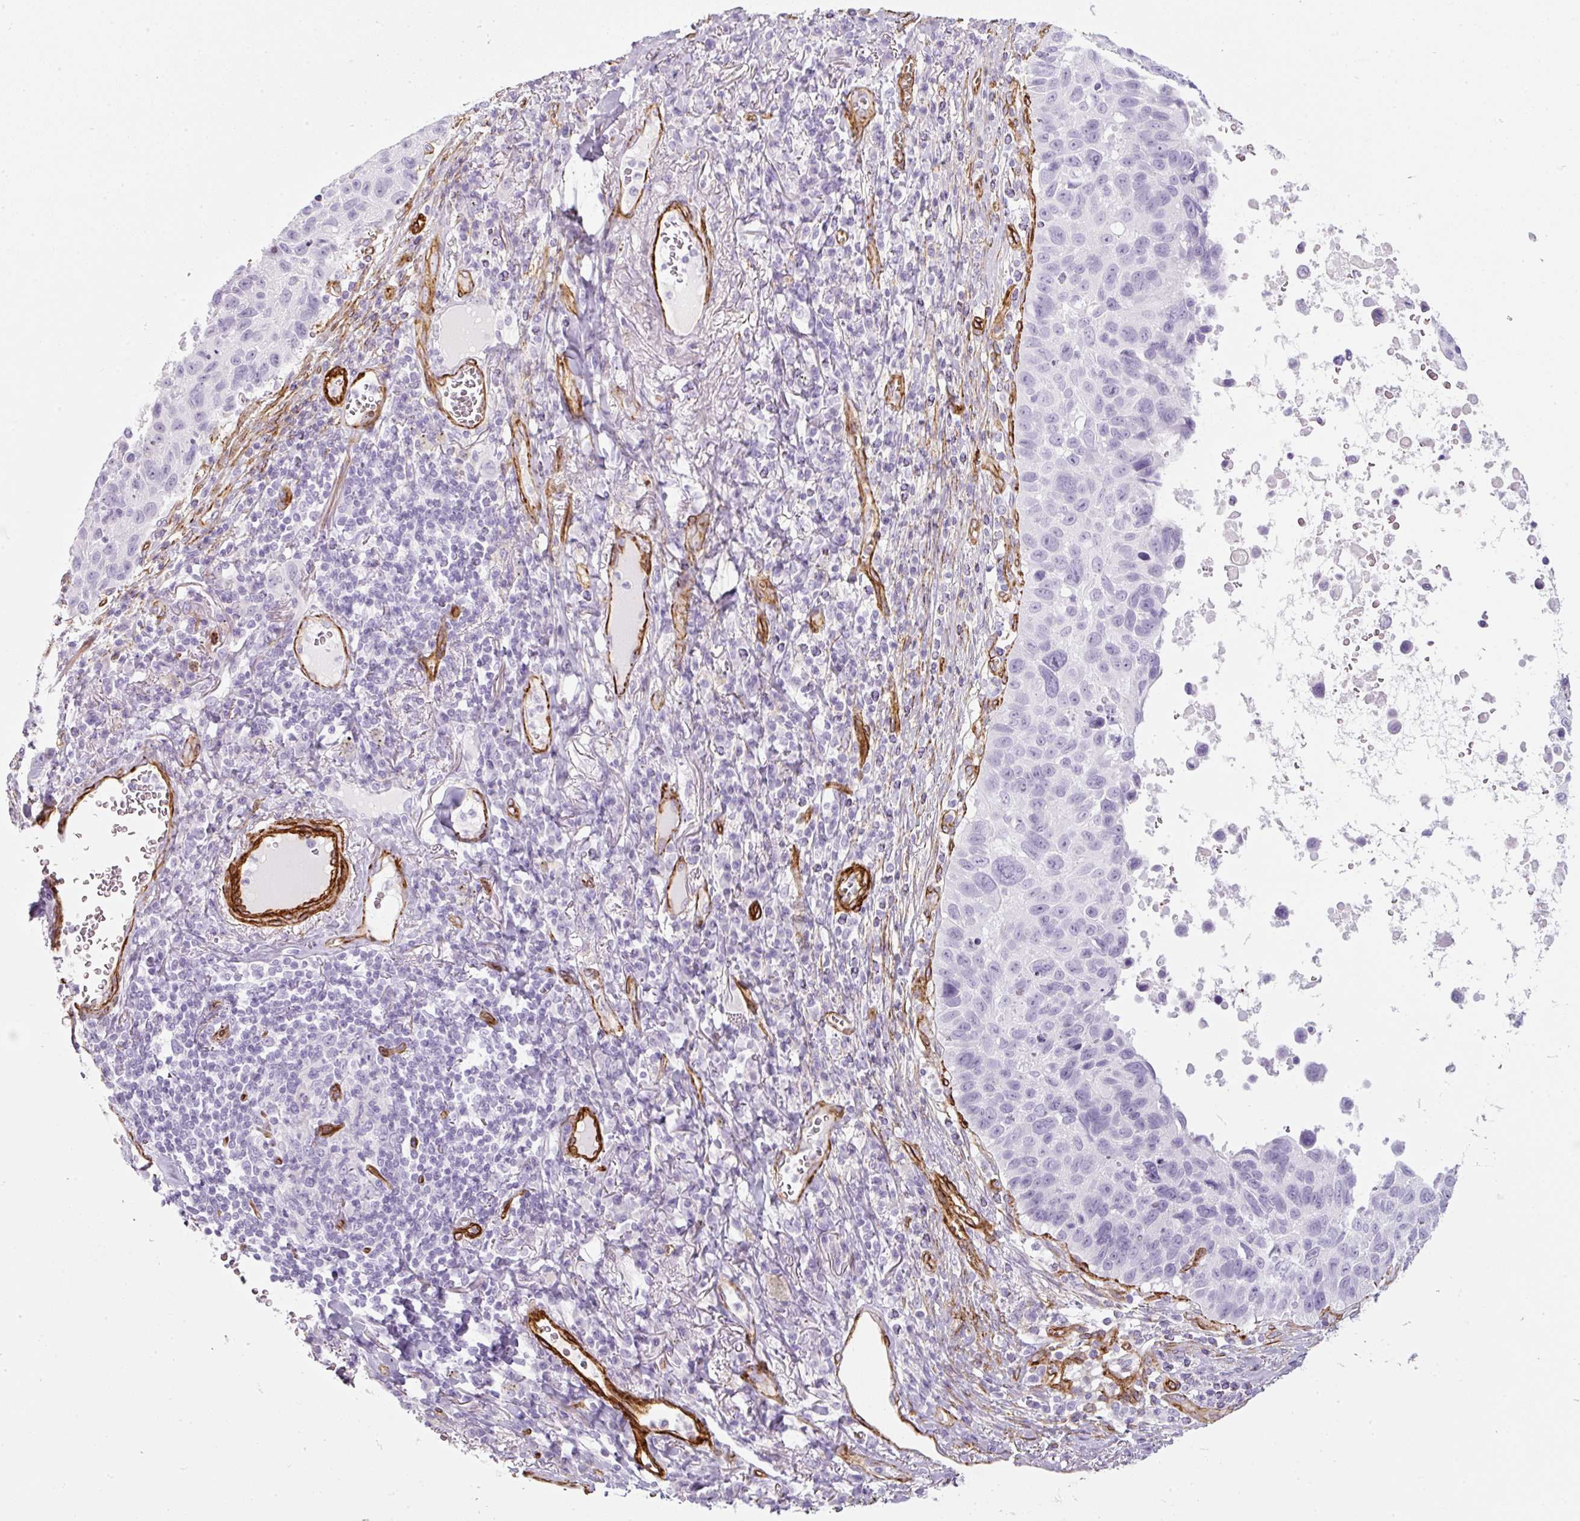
{"staining": {"intensity": "negative", "quantity": "none", "location": "none"}, "tissue": "lung cancer", "cell_type": "Tumor cells", "image_type": "cancer", "snomed": [{"axis": "morphology", "description": "Squamous cell carcinoma, NOS"}, {"axis": "topography", "description": "Lung"}], "caption": "Immunohistochemical staining of lung cancer demonstrates no significant staining in tumor cells. (Brightfield microscopy of DAB (3,3'-diaminobenzidine) immunohistochemistry at high magnification).", "gene": "CAVIN3", "patient": {"sex": "male", "age": 66}}